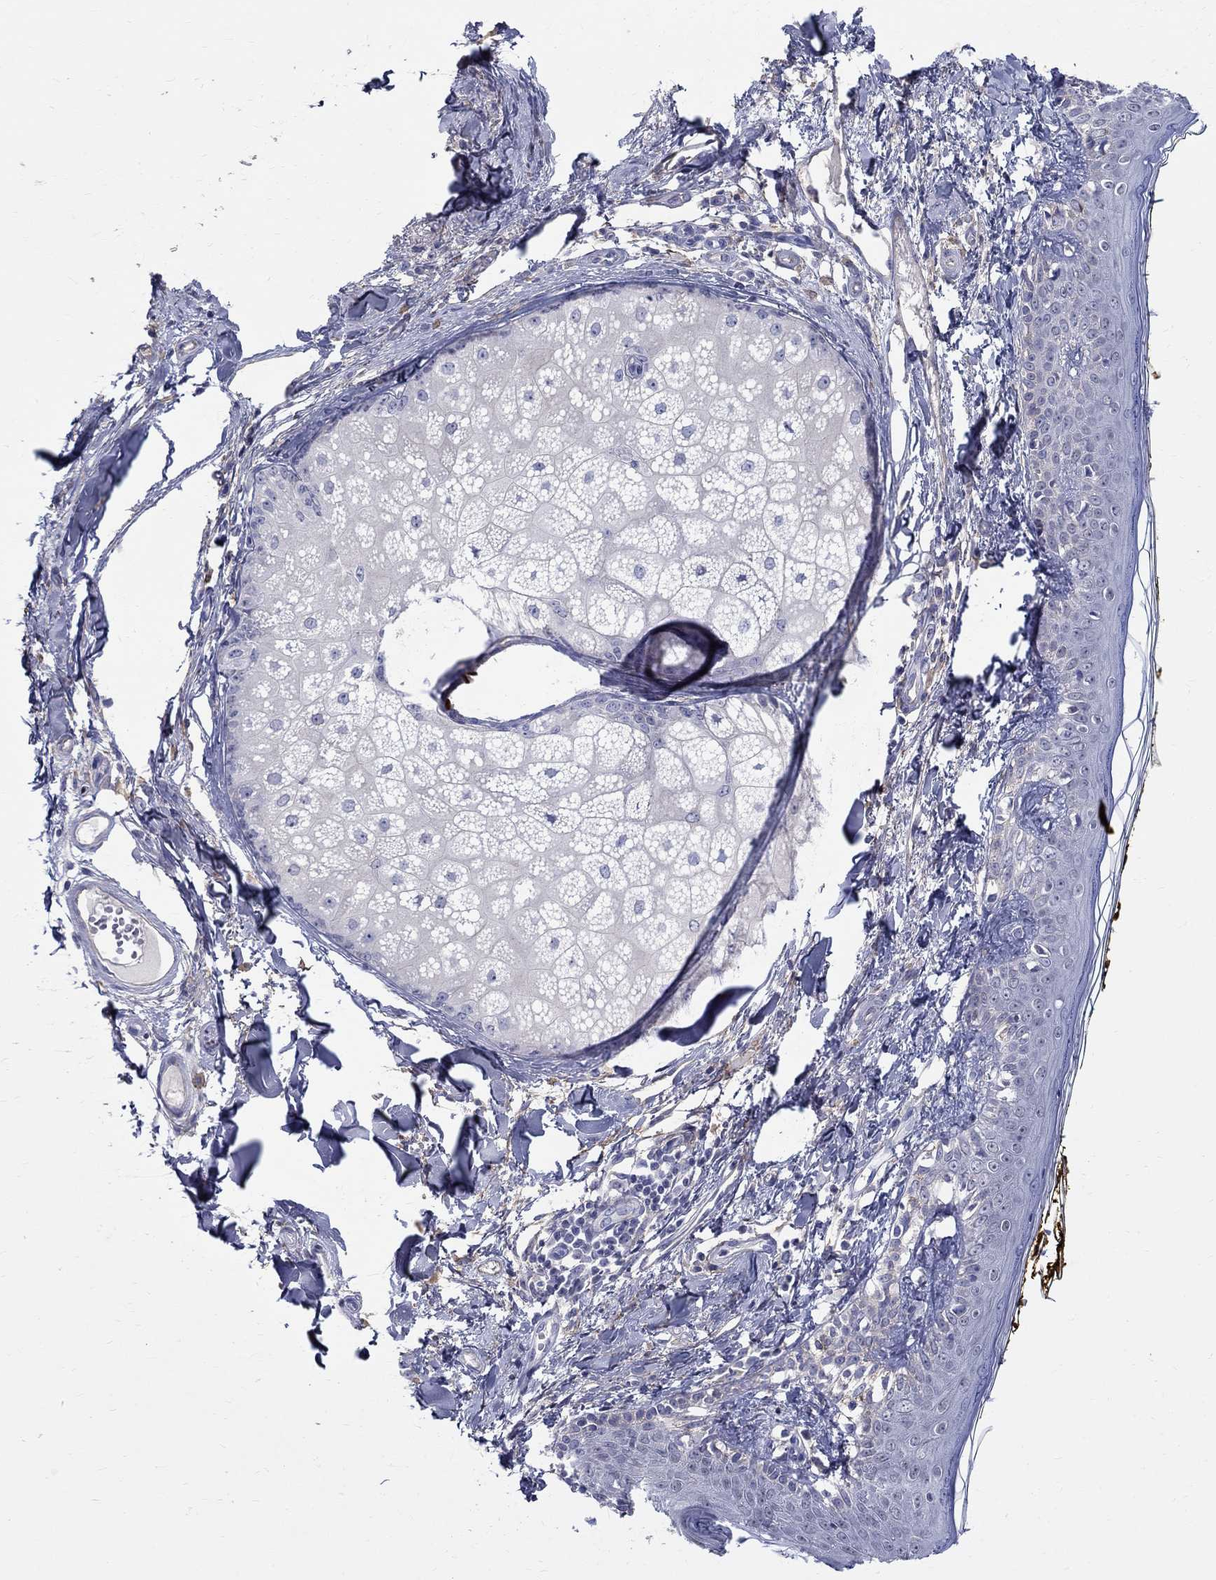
{"staining": {"intensity": "negative", "quantity": "none", "location": "none"}, "tissue": "skin", "cell_type": "Fibroblasts", "image_type": "normal", "snomed": [{"axis": "morphology", "description": "Normal tissue, NOS"}, {"axis": "topography", "description": "Skin"}], "caption": "Immunohistochemical staining of benign human skin demonstrates no significant staining in fibroblasts.", "gene": "SOX2", "patient": {"sex": "male", "age": 76}}